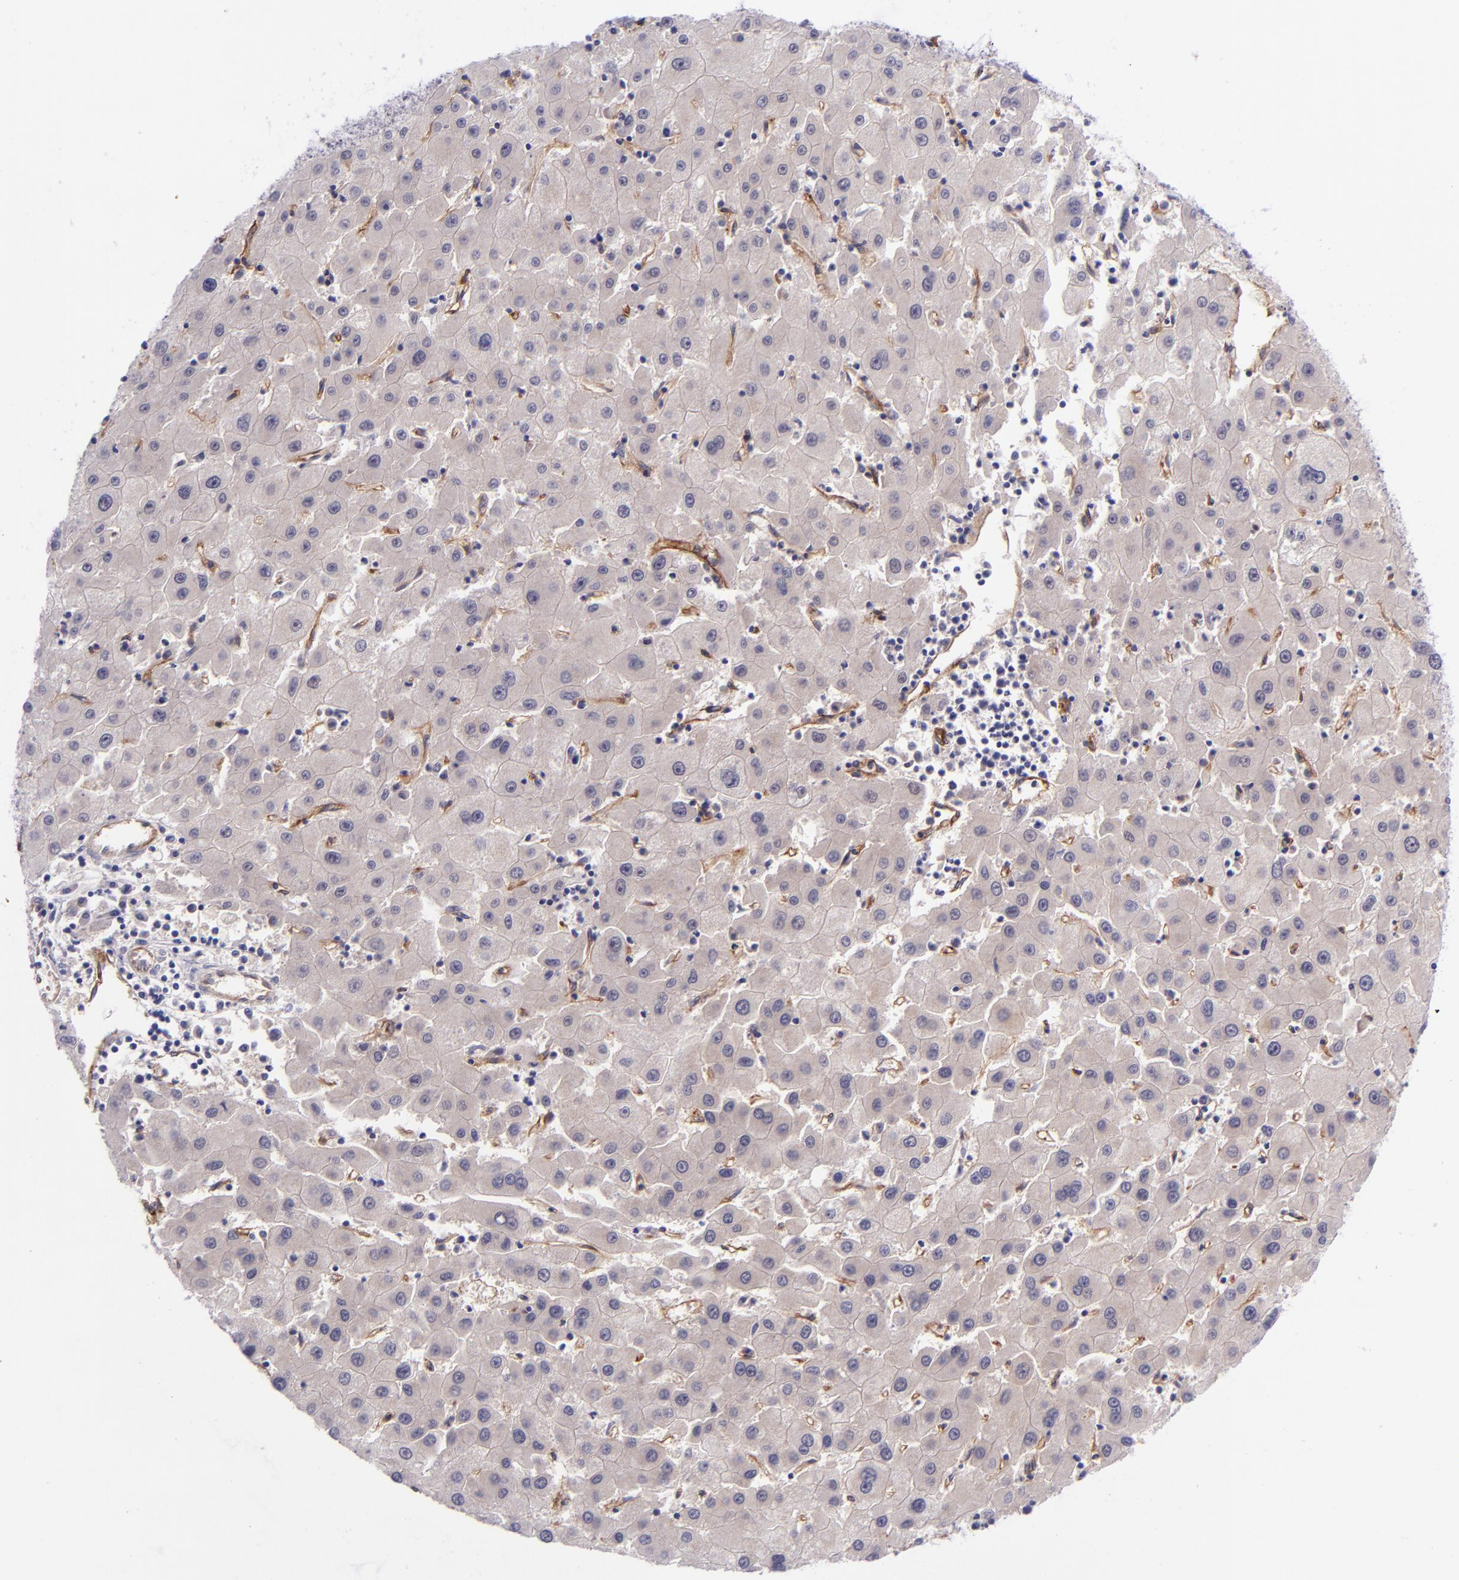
{"staining": {"intensity": "negative", "quantity": "none", "location": "none"}, "tissue": "liver cancer", "cell_type": "Tumor cells", "image_type": "cancer", "snomed": [{"axis": "morphology", "description": "Carcinoma, Hepatocellular, NOS"}, {"axis": "topography", "description": "Liver"}], "caption": "Tumor cells show no significant protein expression in liver cancer (hepatocellular carcinoma).", "gene": "NOS3", "patient": {"sex": "male", "age": 72}}